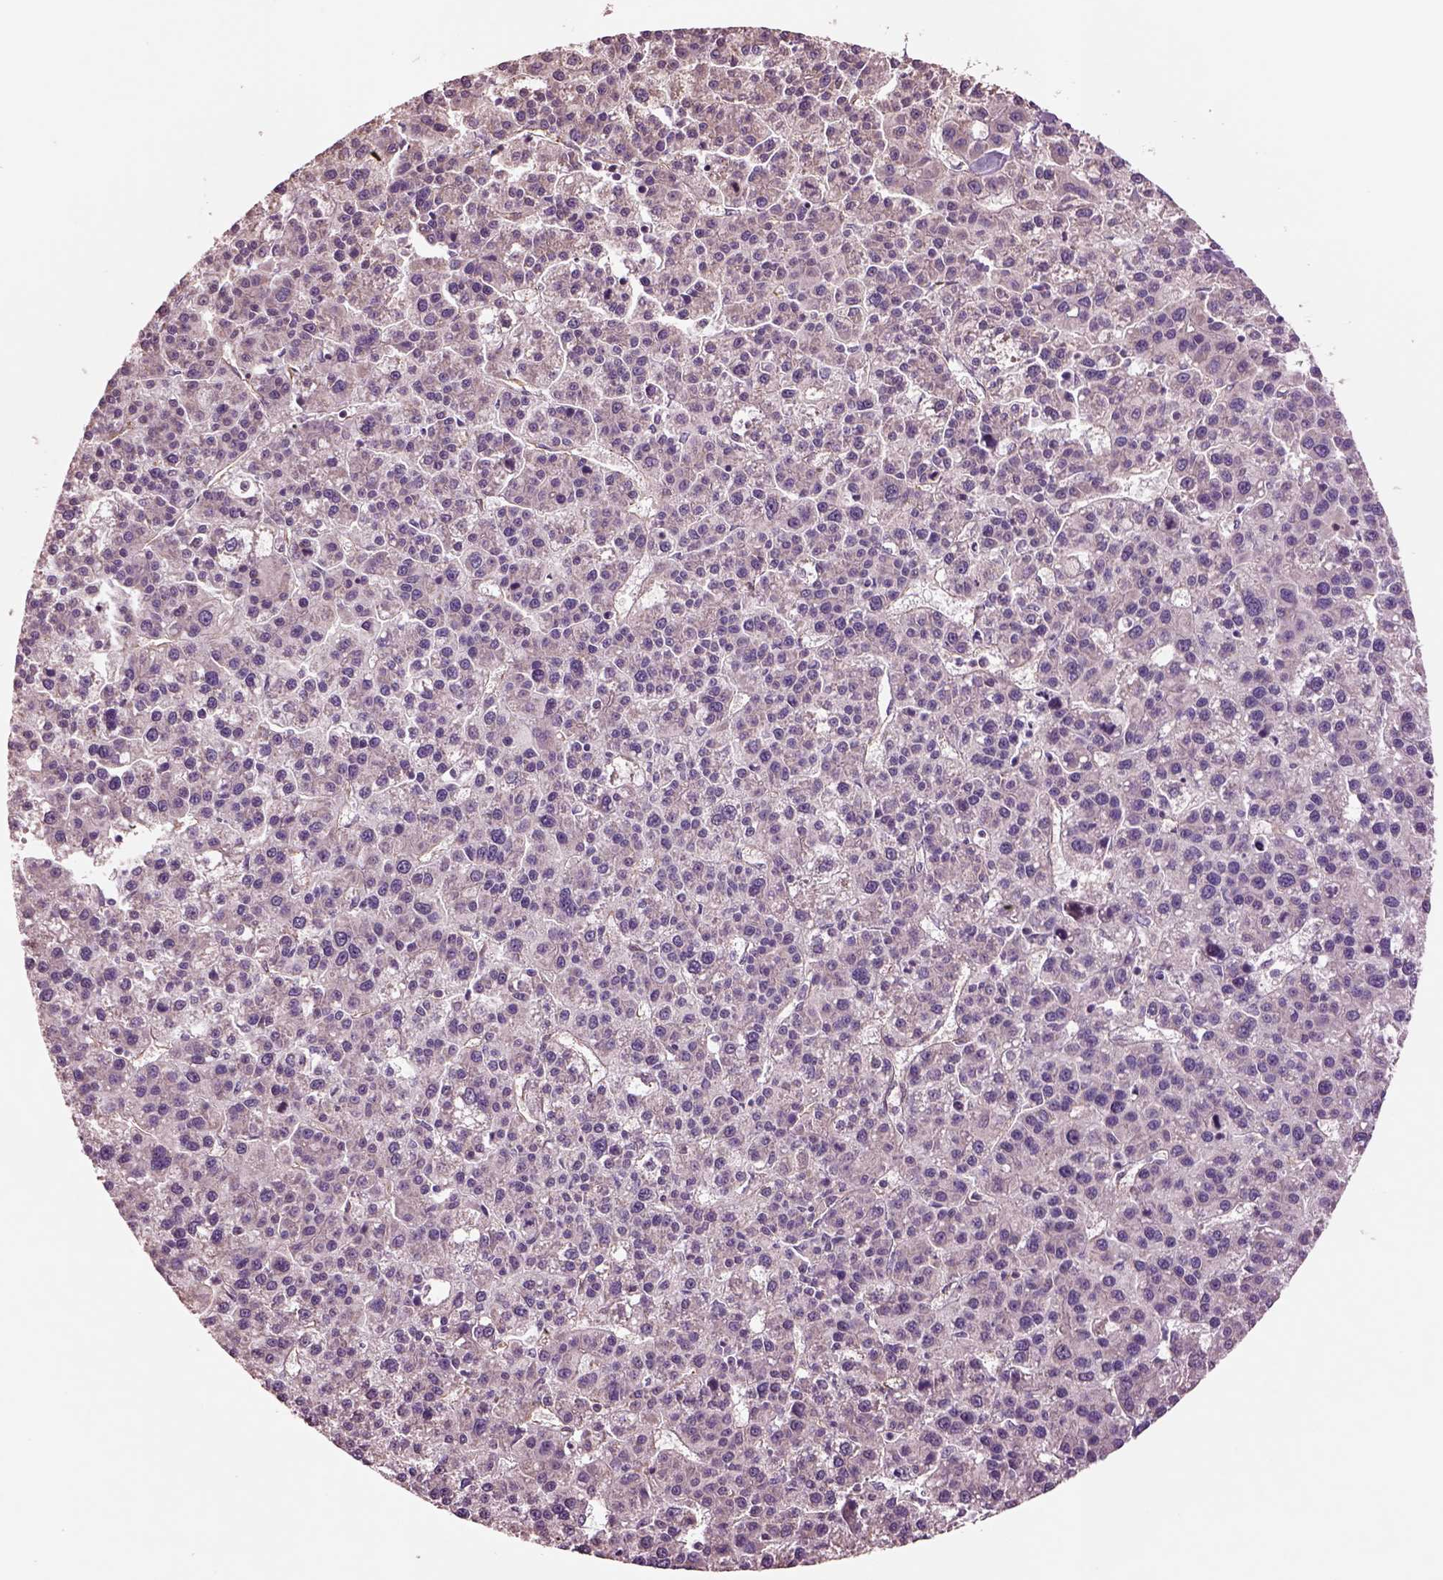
{"staining": {"intensity": "negative", "quantity": "none", "location": "none"}, "tissue": "liver cancer", "cell_type": "Tumor cells", "image_type": "cancer", "snomed": [{"axis": "morphology", "description": "Carcinoma, Hepatocellular, NOS"}, {"axis": "topography", "description": "Liver"}], "caption": "Immunohistochemistry (IHC) photomicrograph of human liver cancer (hepatocellular carcinoma) stained for a protein (brown), which reveals no staining in tumor cells.", "gene": "HTR1B", "patient": {"sex": "female", "age": 58}}